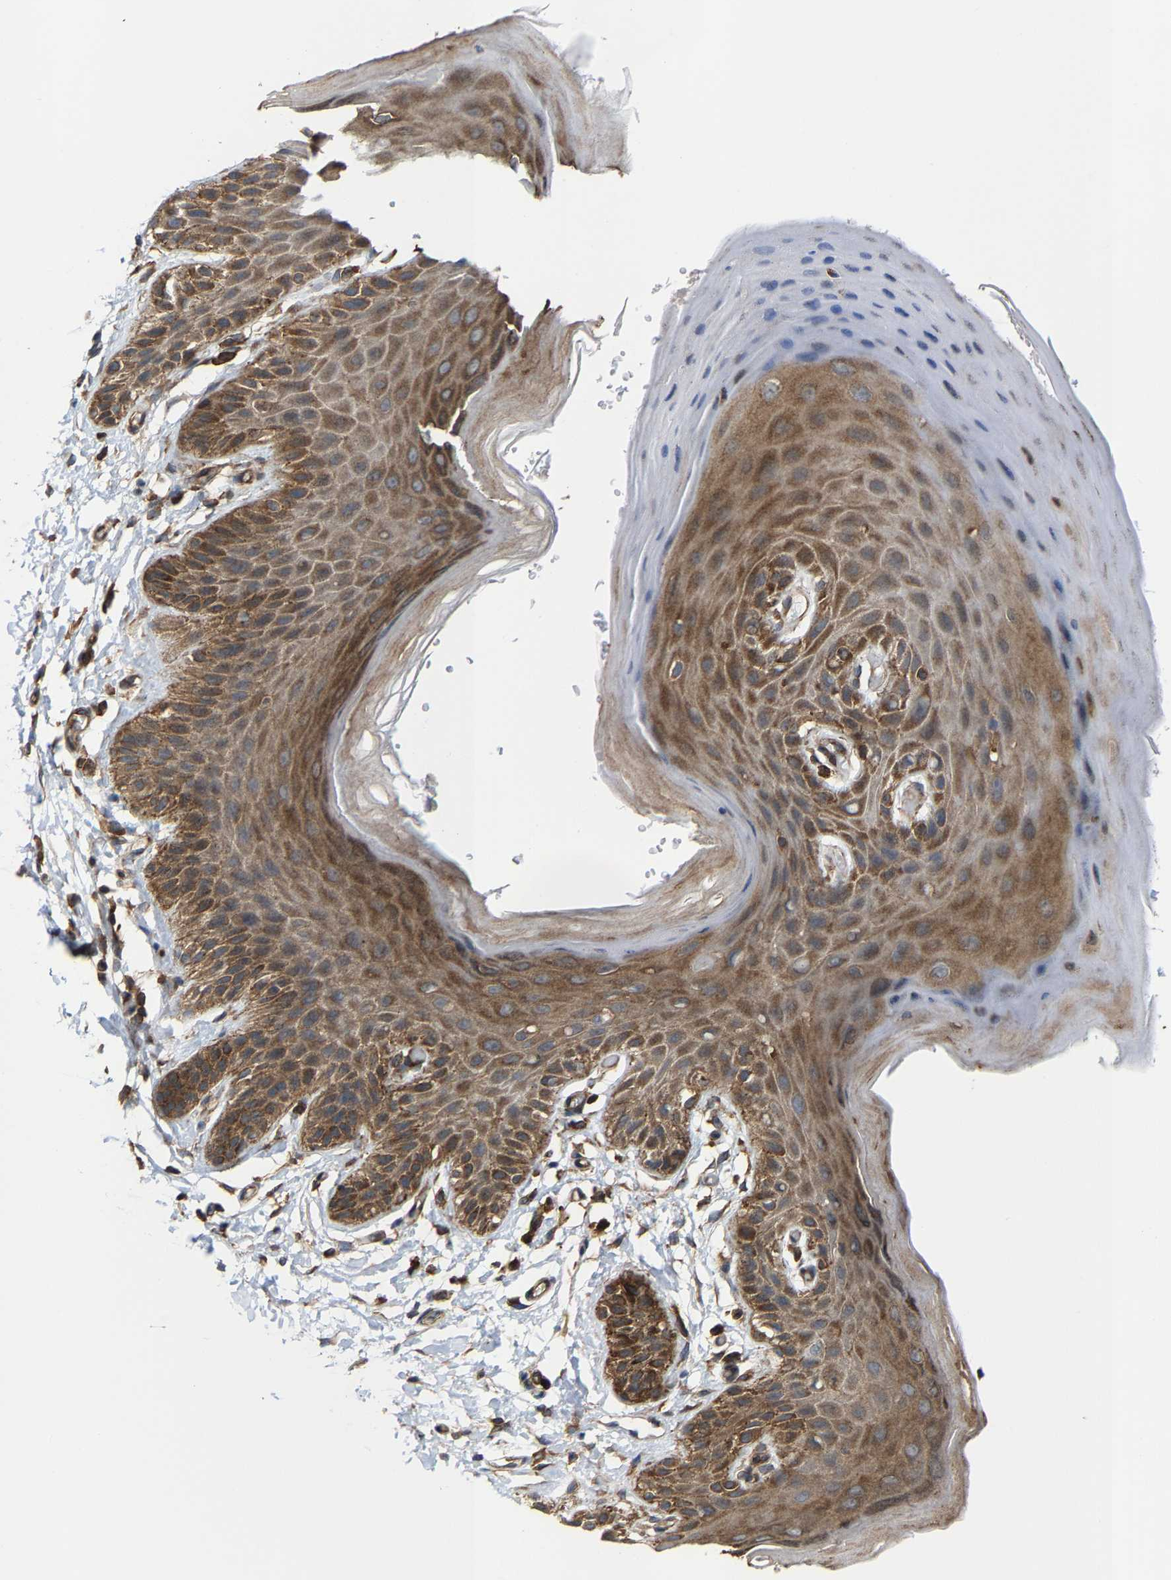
{"staining": {"intensity": "moderate", "quantity": ">75%", "location": "cytoplasmic/membranous"}, "tissue": "skin", "cell_type": "Epidermal cells", "image_type": "normal", "snomed": [{"axis": "morphology", "description": "Normal tissue, NOS"}, {"axis": "topography", "description": "Anal"}], "caption": "Skin stained with DAB IHC demonstrates medium levels of moderate cytoplasmic/membranous expression in approximately >75% of epidermal cells. (Stains: DAB in brown, nuclei in blue, Microscopy: brightfield microscopy at high magnification).", "gene": "TGFB1I1", "patient": {"sex": "male", "age": 44}}